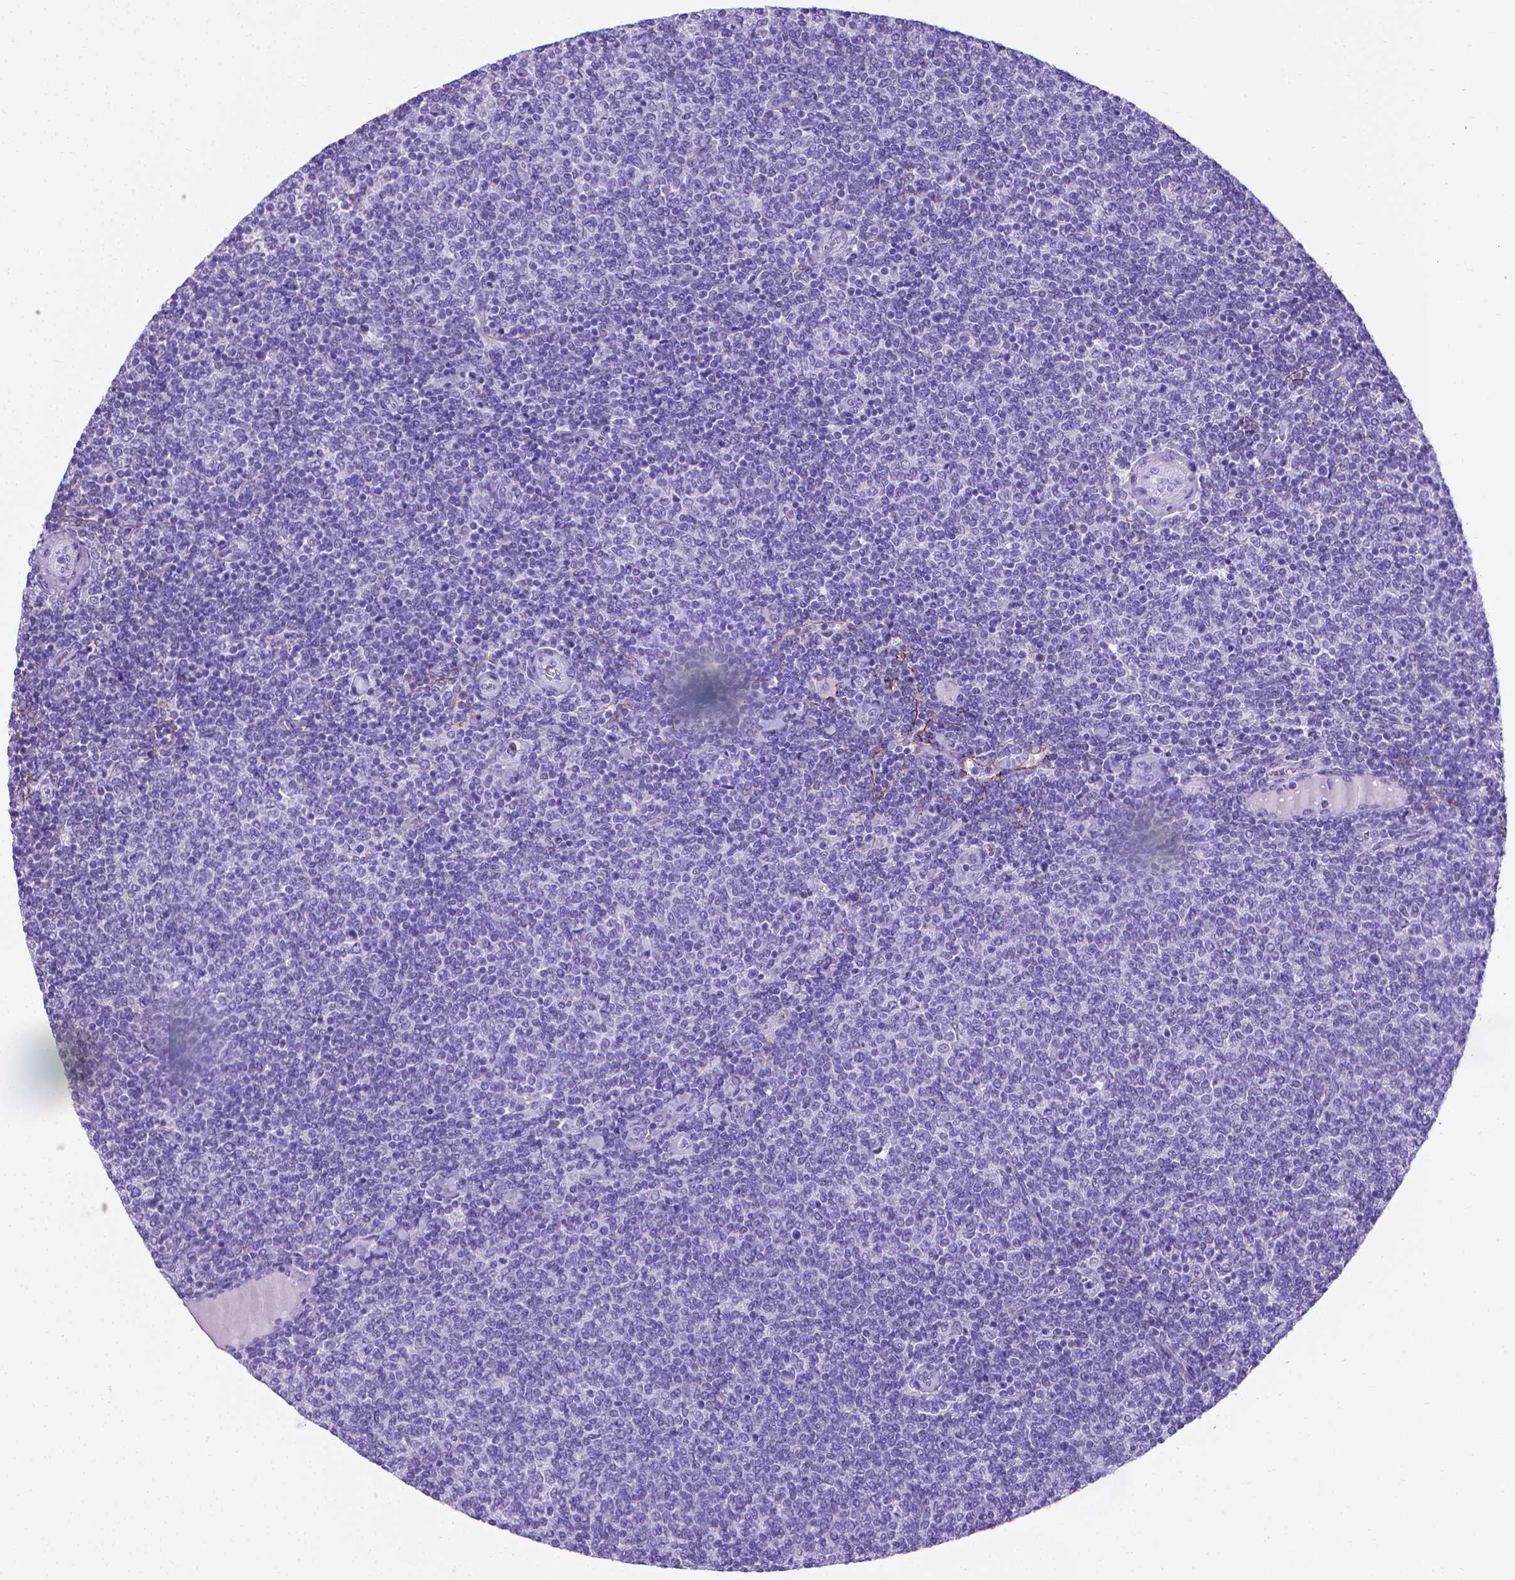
{"staining": {"intensity": "negative", "quantity": "none", "location": "none"}, "tissue": "lymphoma", "cell_type": "Tumor cells", "image_type": "cancer", "snomed": [{"axis": "morphology", "description": "Malignant lymphoma, non-Hodgkin's type, Low grade"}, {"axis": "topography", "description": "Lymph node"}], "caption": "Photomicrograph shows no protein positivity in tumor cells of low-grade malignant lymphoma, non-Hodgkin's type tissue.", "gene": "MFAP2", "patient": {"sex": "male", "age": 52}}